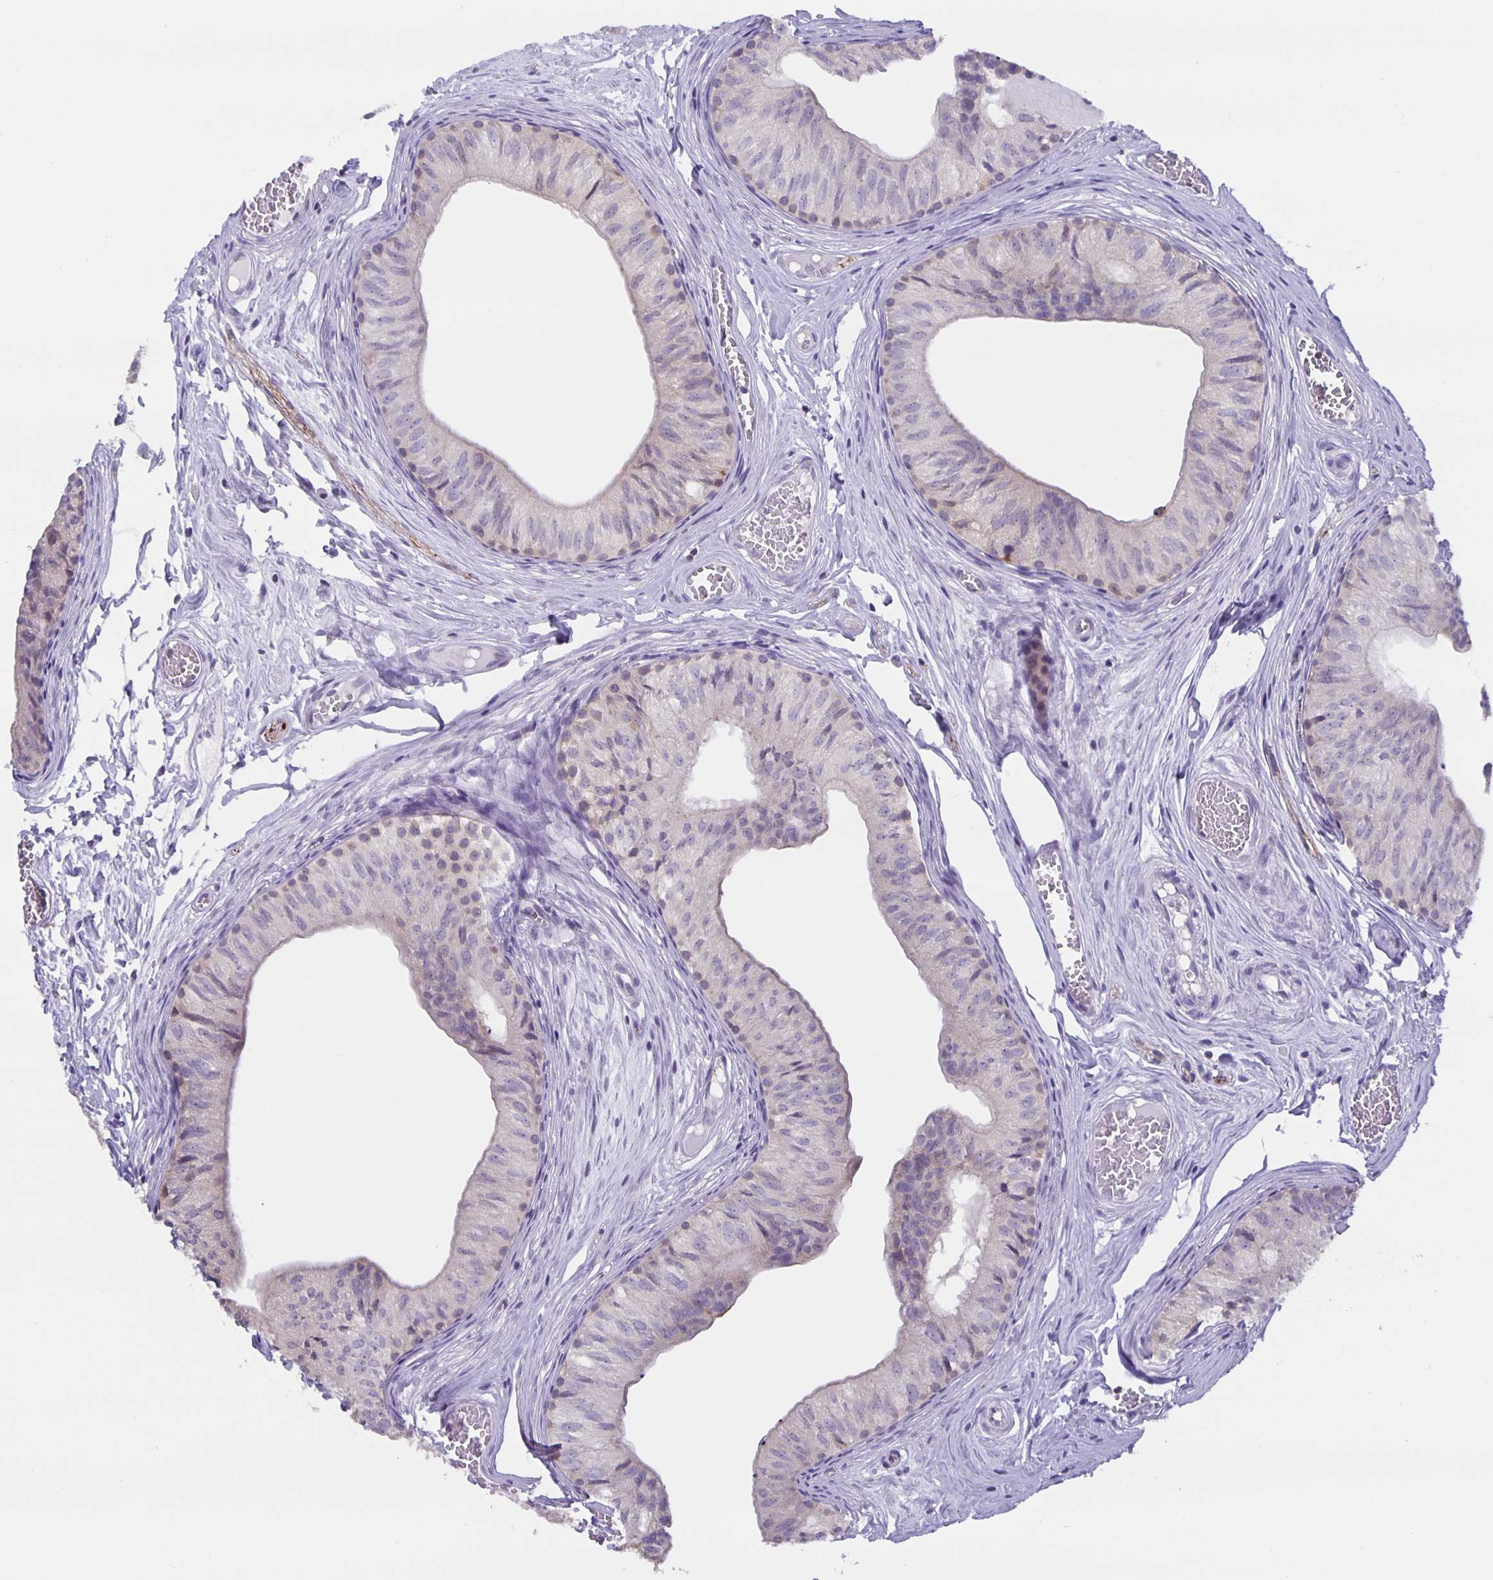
{"staining": {"intensity": "weak", "quantity": "<25%", "location": "cytoplasmic/membranous"}, "tissue": "epididymis", "cell_type": "Glandular cells", "image_type": "normal", "snomed": [{"axis": "morphology", "description": "Normal tissue, NOS"}, {"axis": "topography", "description": "Epididymis"}], "caption": "Immunohistochemistry (IHC) image of benign human epididymis stained for a protein (brown), which demonstrates no expression in glandular cells.", "gene": "MARCHF6", "patient": {"sex": "male", "age": 25}}